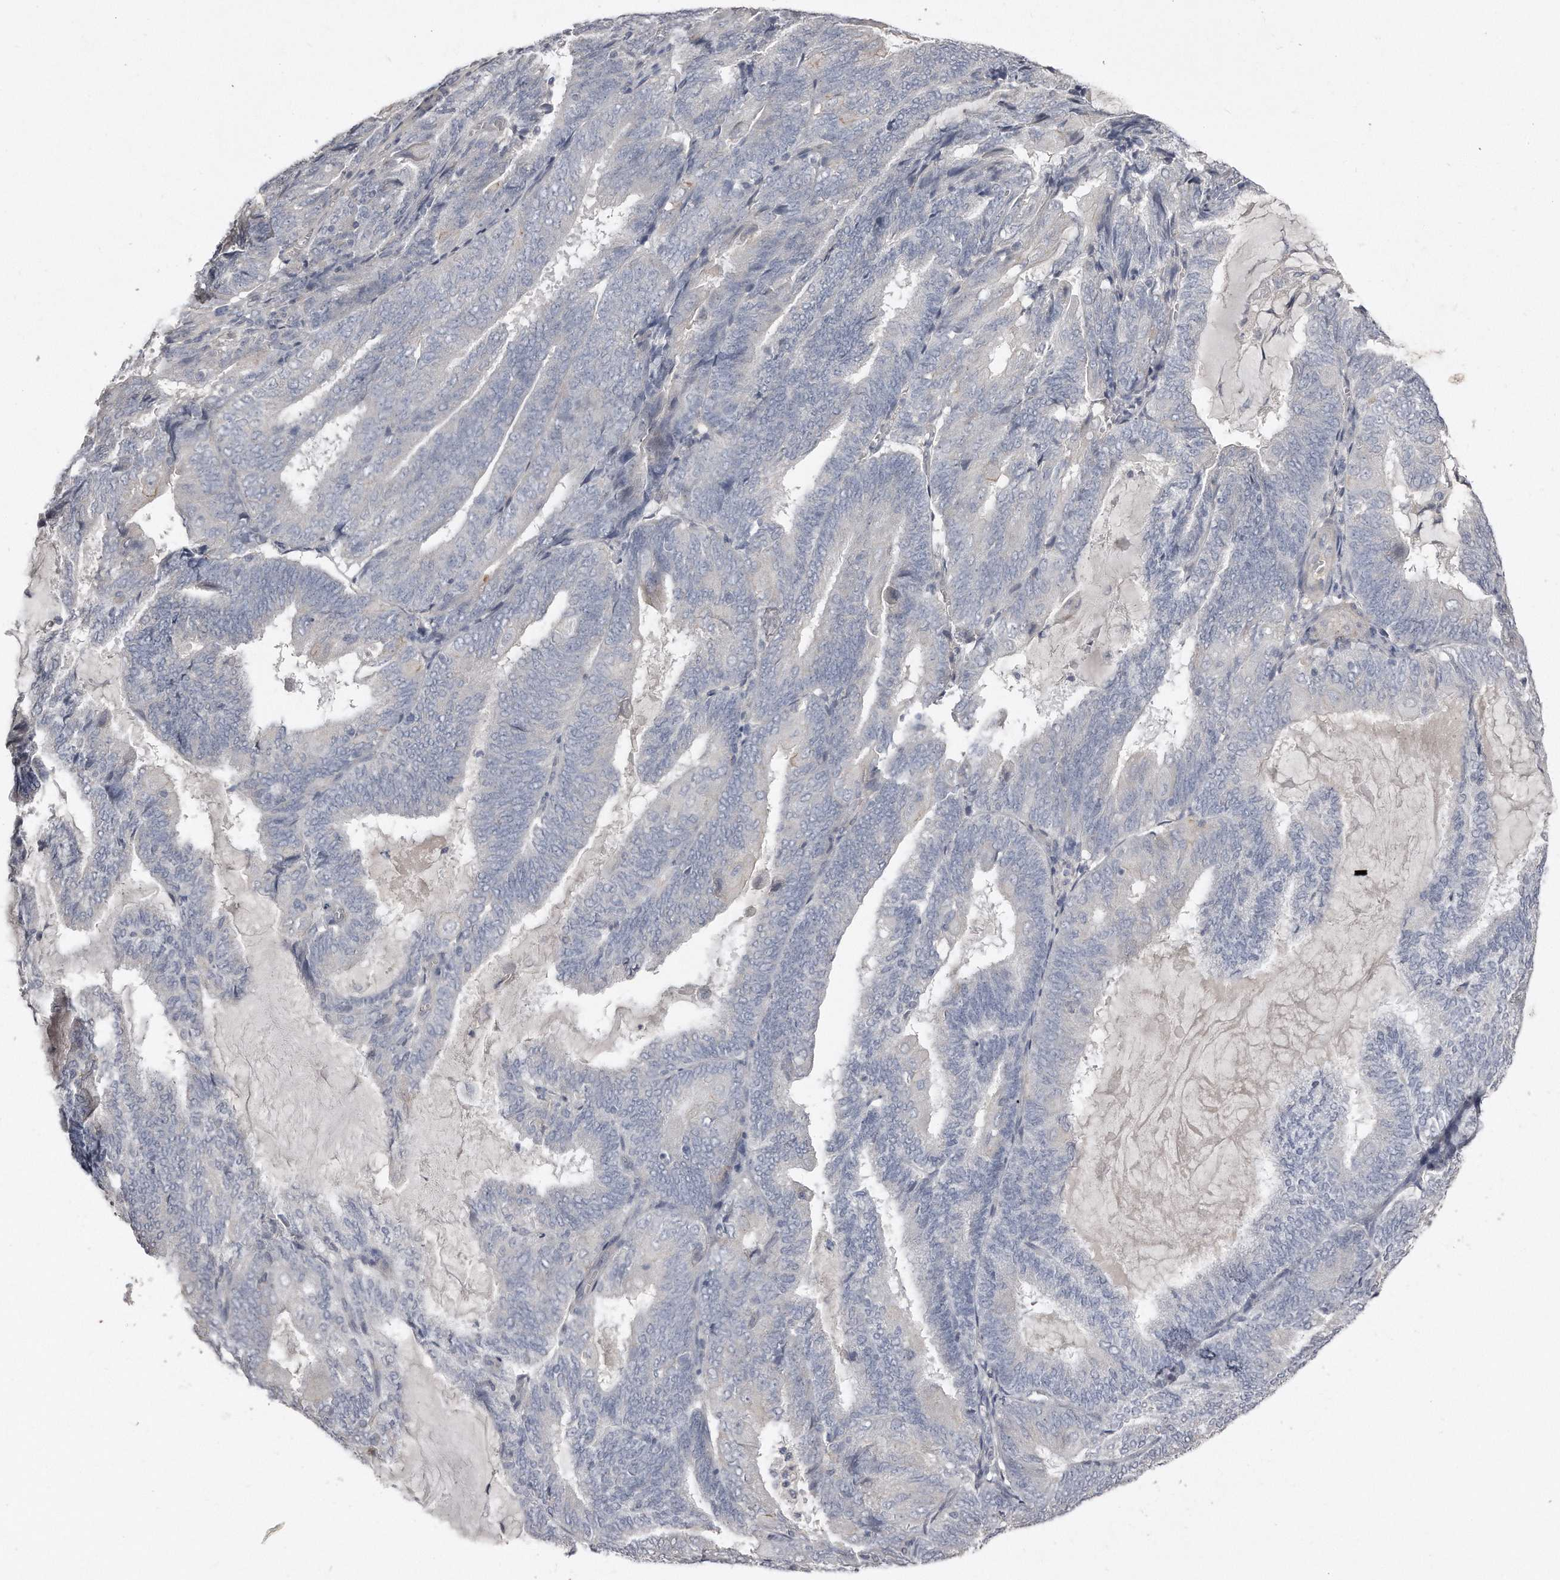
{"staining": {"intensity": "negative", "quantity": "none", "location": "none"}, "tissue": "endometrial cancer", "cell_type": "Tumor cells", "image_type": "cancer", "snomed": [{"axis": "morphology", "description": "Adenocarcinoma, NOS"}, {"axis": "topography", "description": "Endometrium"}], "caption": "This is an immunohistochemistry image of human endometrial cancer (adenocarcinoma). There is no staining in tumor cells.", "gene": "LMOD1", "patient": {"sex": "female", "age": 81}}